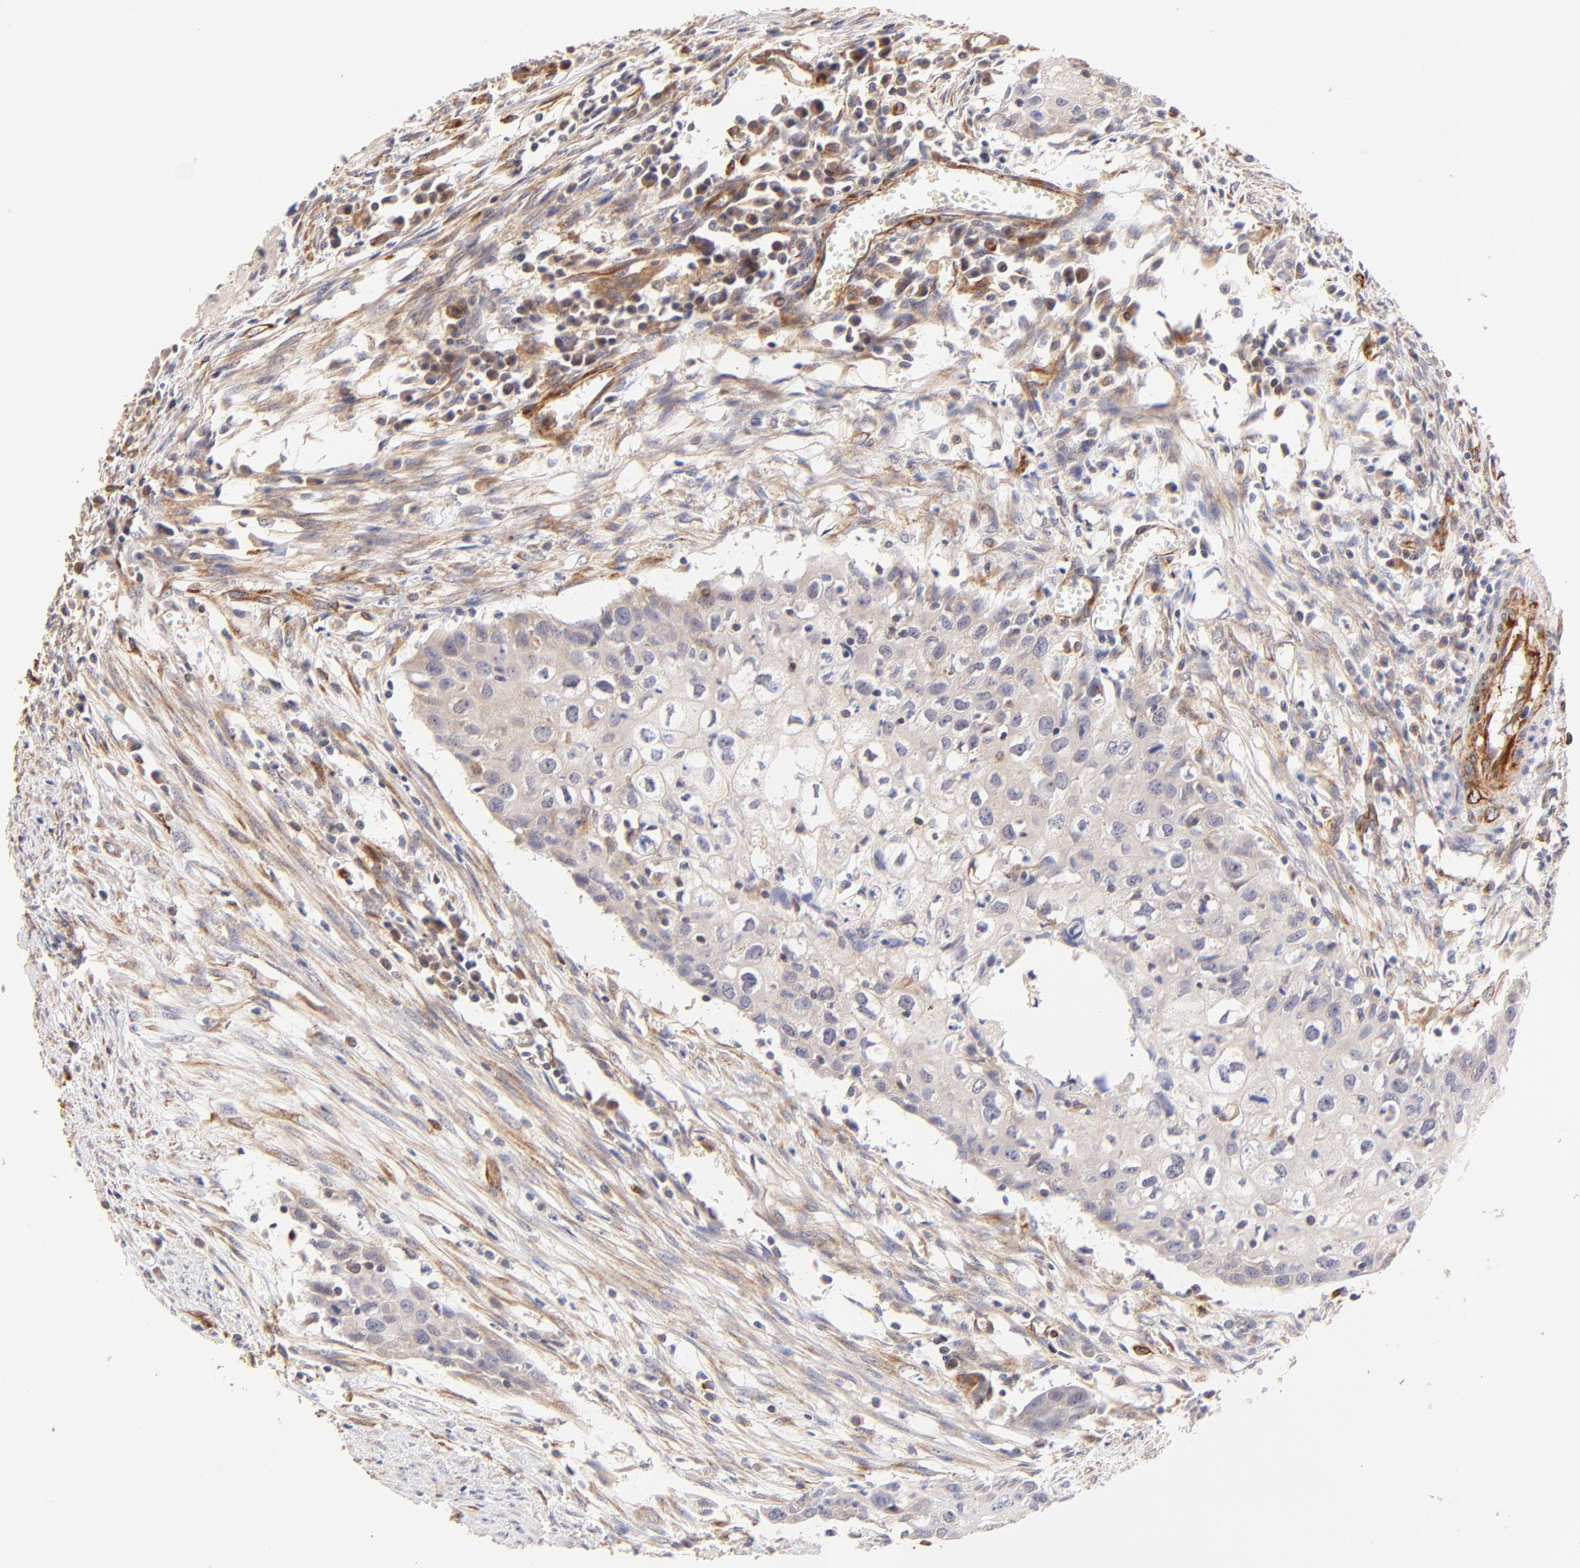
{"staining": {"intensity": "weak", "quantity": ">75%", "location": "cytoplasmic/membranous"}, "tissue": "urothelial cancer", "cell_type": "Tumor cells", "image_type": "cancer", "snomed": [{"axis": "morphology", "description": "Urothelial carcinoma, High grade"}, {"axis": "topography", "description": "Urinary bladder"}], "caption": "Approximately >75% of tumor cells in urothelial cancer demonstrate weak cytoplasmic/membranous protein expression as visualized by brown immunohistochemical staining.", "gene": "TNFAIP3", "patient": {"sex": "male", "age": 54}}